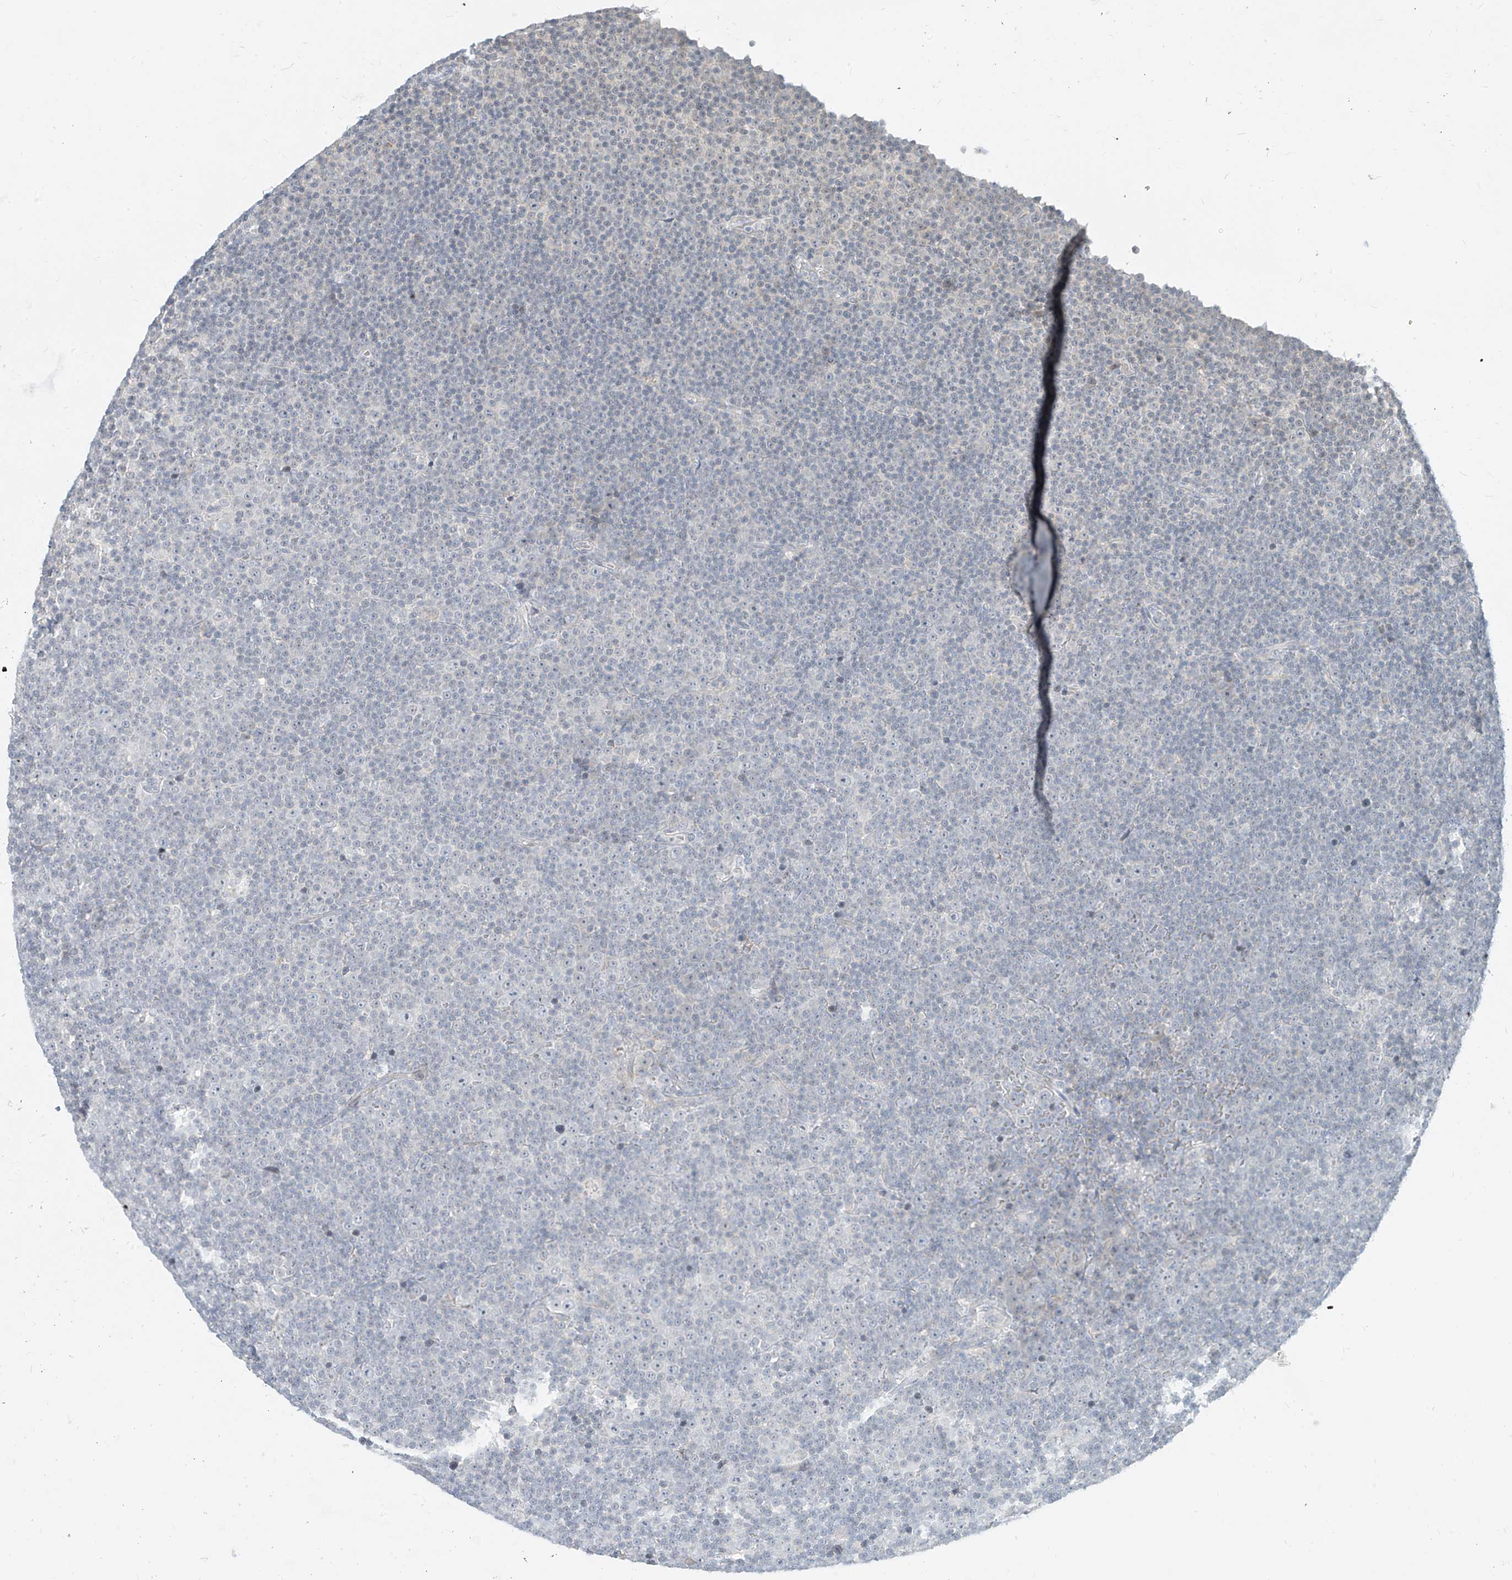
{"staining": {"intensity": "negative", "quantity": "none", "location": "none"}, "tissue": "lymphoma", "cell_type": "Tumor cells", "image_type": "cancer", "snomed": [{"axis": "morphology", "description": "Malignant lymphoma, non-Hodgkin's type, Low grade"}, {"axis": "topography", "description": "Lymph node"}], "caption": "Tumor cells are negative for protein expression in human malignant lymphoma, non-Hodgkin's type (low-grade).", "gene": "C2orf42", "patient": {"sex": "female", "age": 67}}